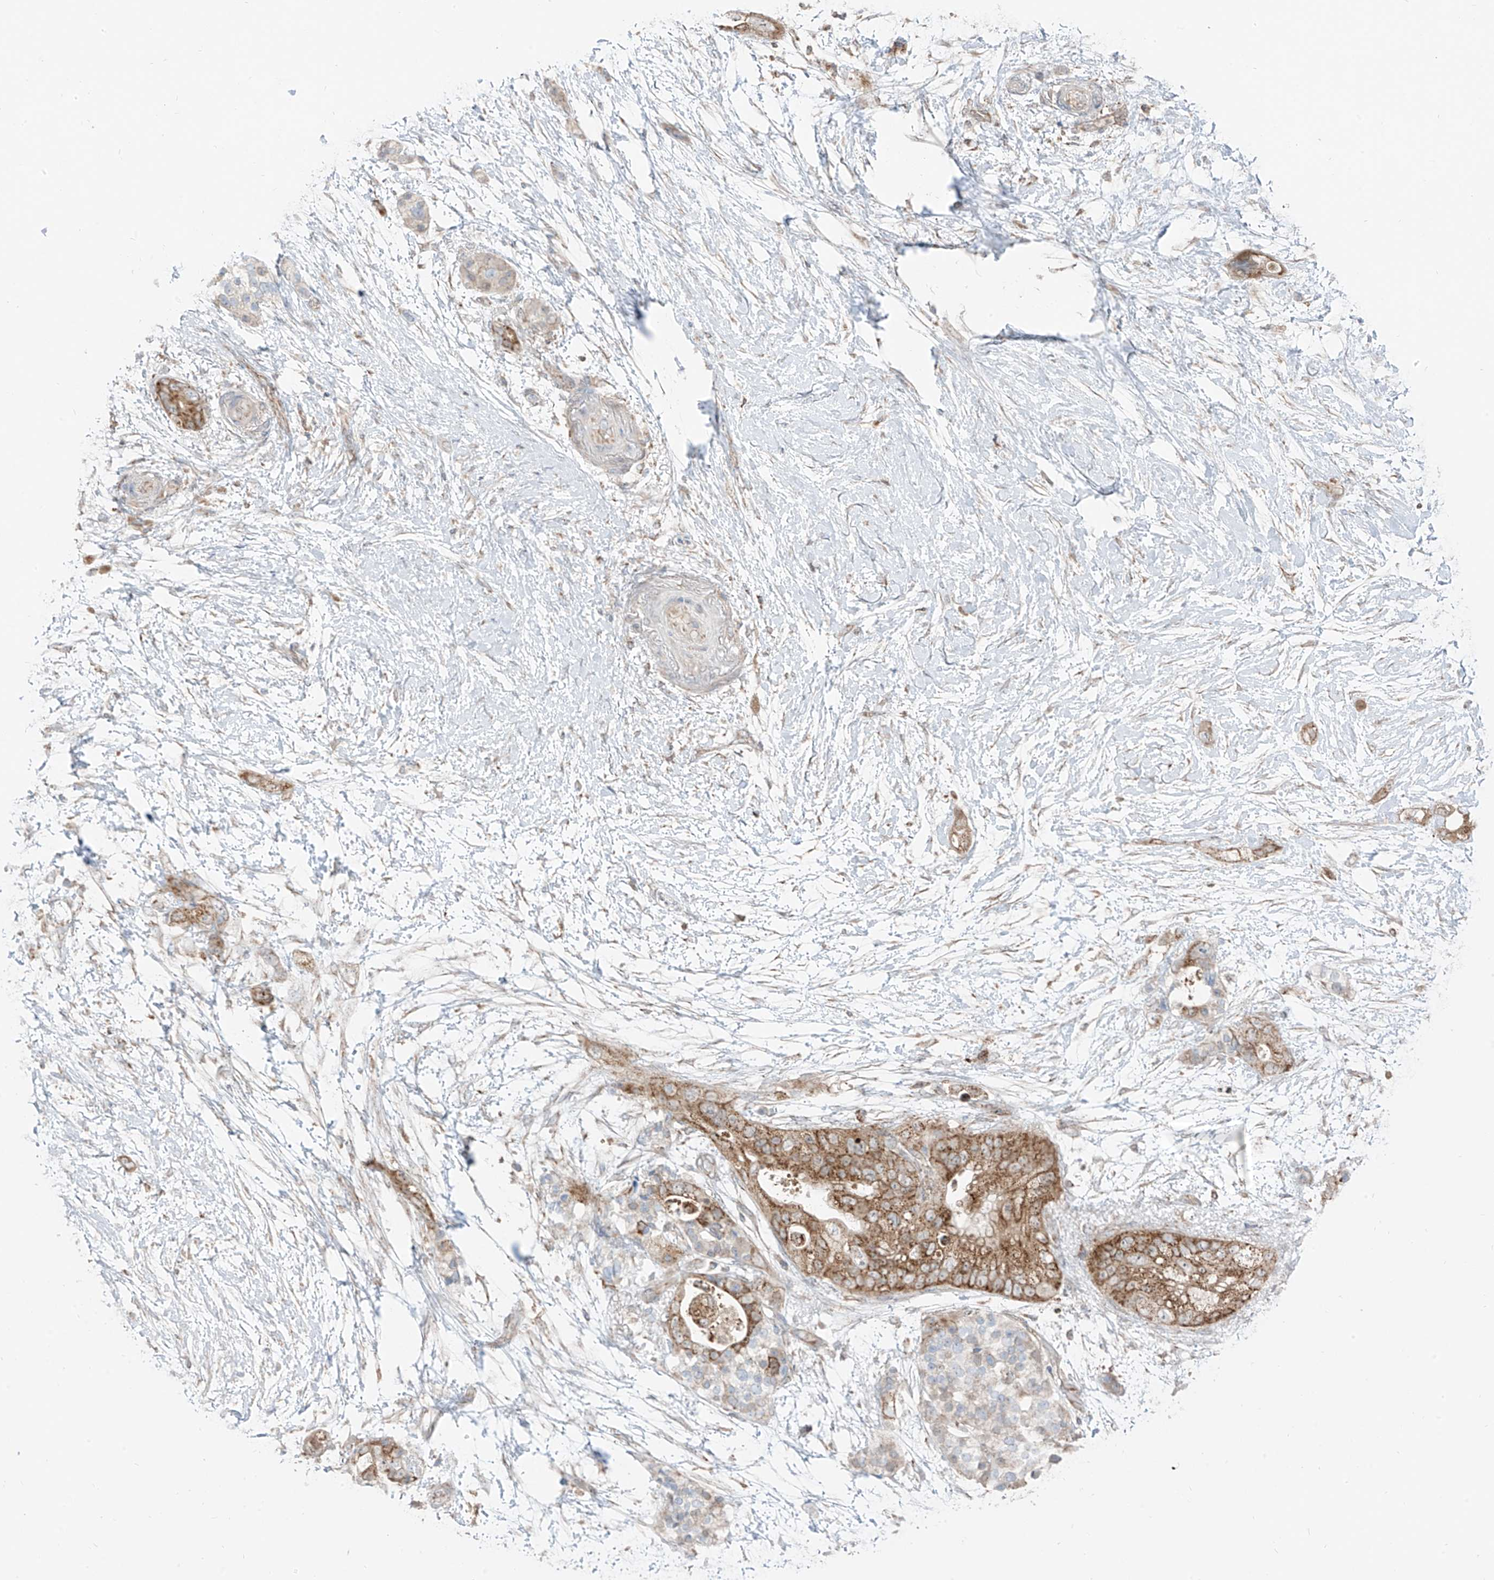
{"staining": {"intensity": "moderate", "quantity": ">75%", "location": "cytoplasmic/membranous"}, "tissue": "pancreatic cancer", "cell_type": "Tumor cells", "image_type": "cancer", "snomed": [{"axis": "morphology", "description": "Adenocarcinoma, NOS"}, {"axis": "topography", "description": "Pancreas"}], "caption": "Immunohistochemical staining of adenocarcinoma (pancreatic) exhibits medium levels of moderate cytoplasmic/membranous protein positivity in about >75% of tumor cells. (DAB IHC, brown staining for protein, blue staining for nuclei).", "gene": "ETHE1", "patient": {"sex": "male", "age": 53}}